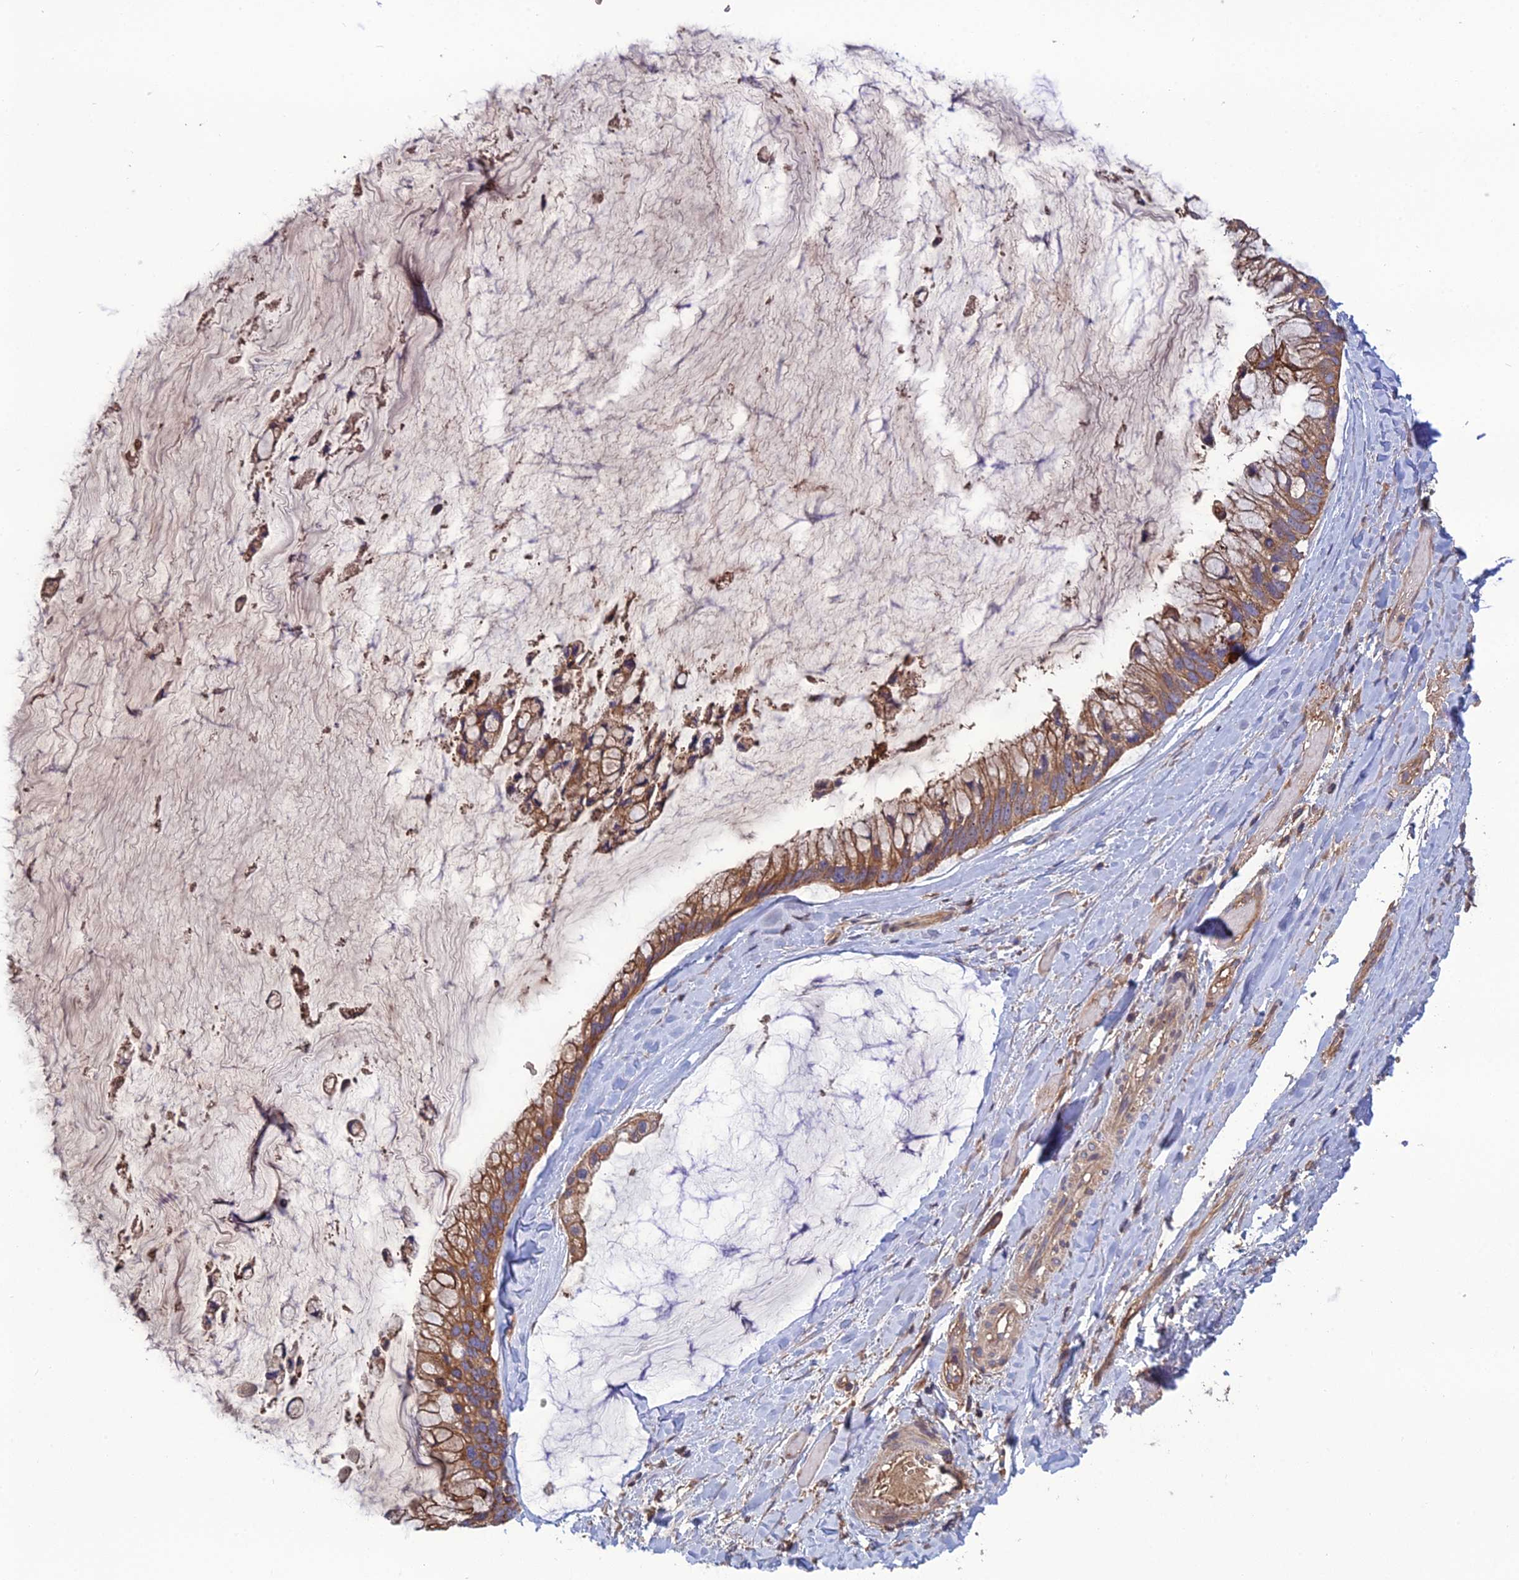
{"staining": {"intensity": "moderate", "quantity": ">75%", "location": "cytoplasmic/membranous"}, "tissue": "ovarian cancer", "cell_type": "Tumor cells", "image_type": "cancer", "snomed": [{"axis": "morphology", "description": "Cystadenocarcinoma, mucinous, NOS"}, {"axis": "topography", "description": "Ovary"}], "caption": "The photomicrograph displays staining of ovarian cancer, revealing moderate cytoplasmic/membranous protein staining (brown color) within tumor cells.", "gene": "GALR2", "patient": {"sex": "female", "age": 39}}